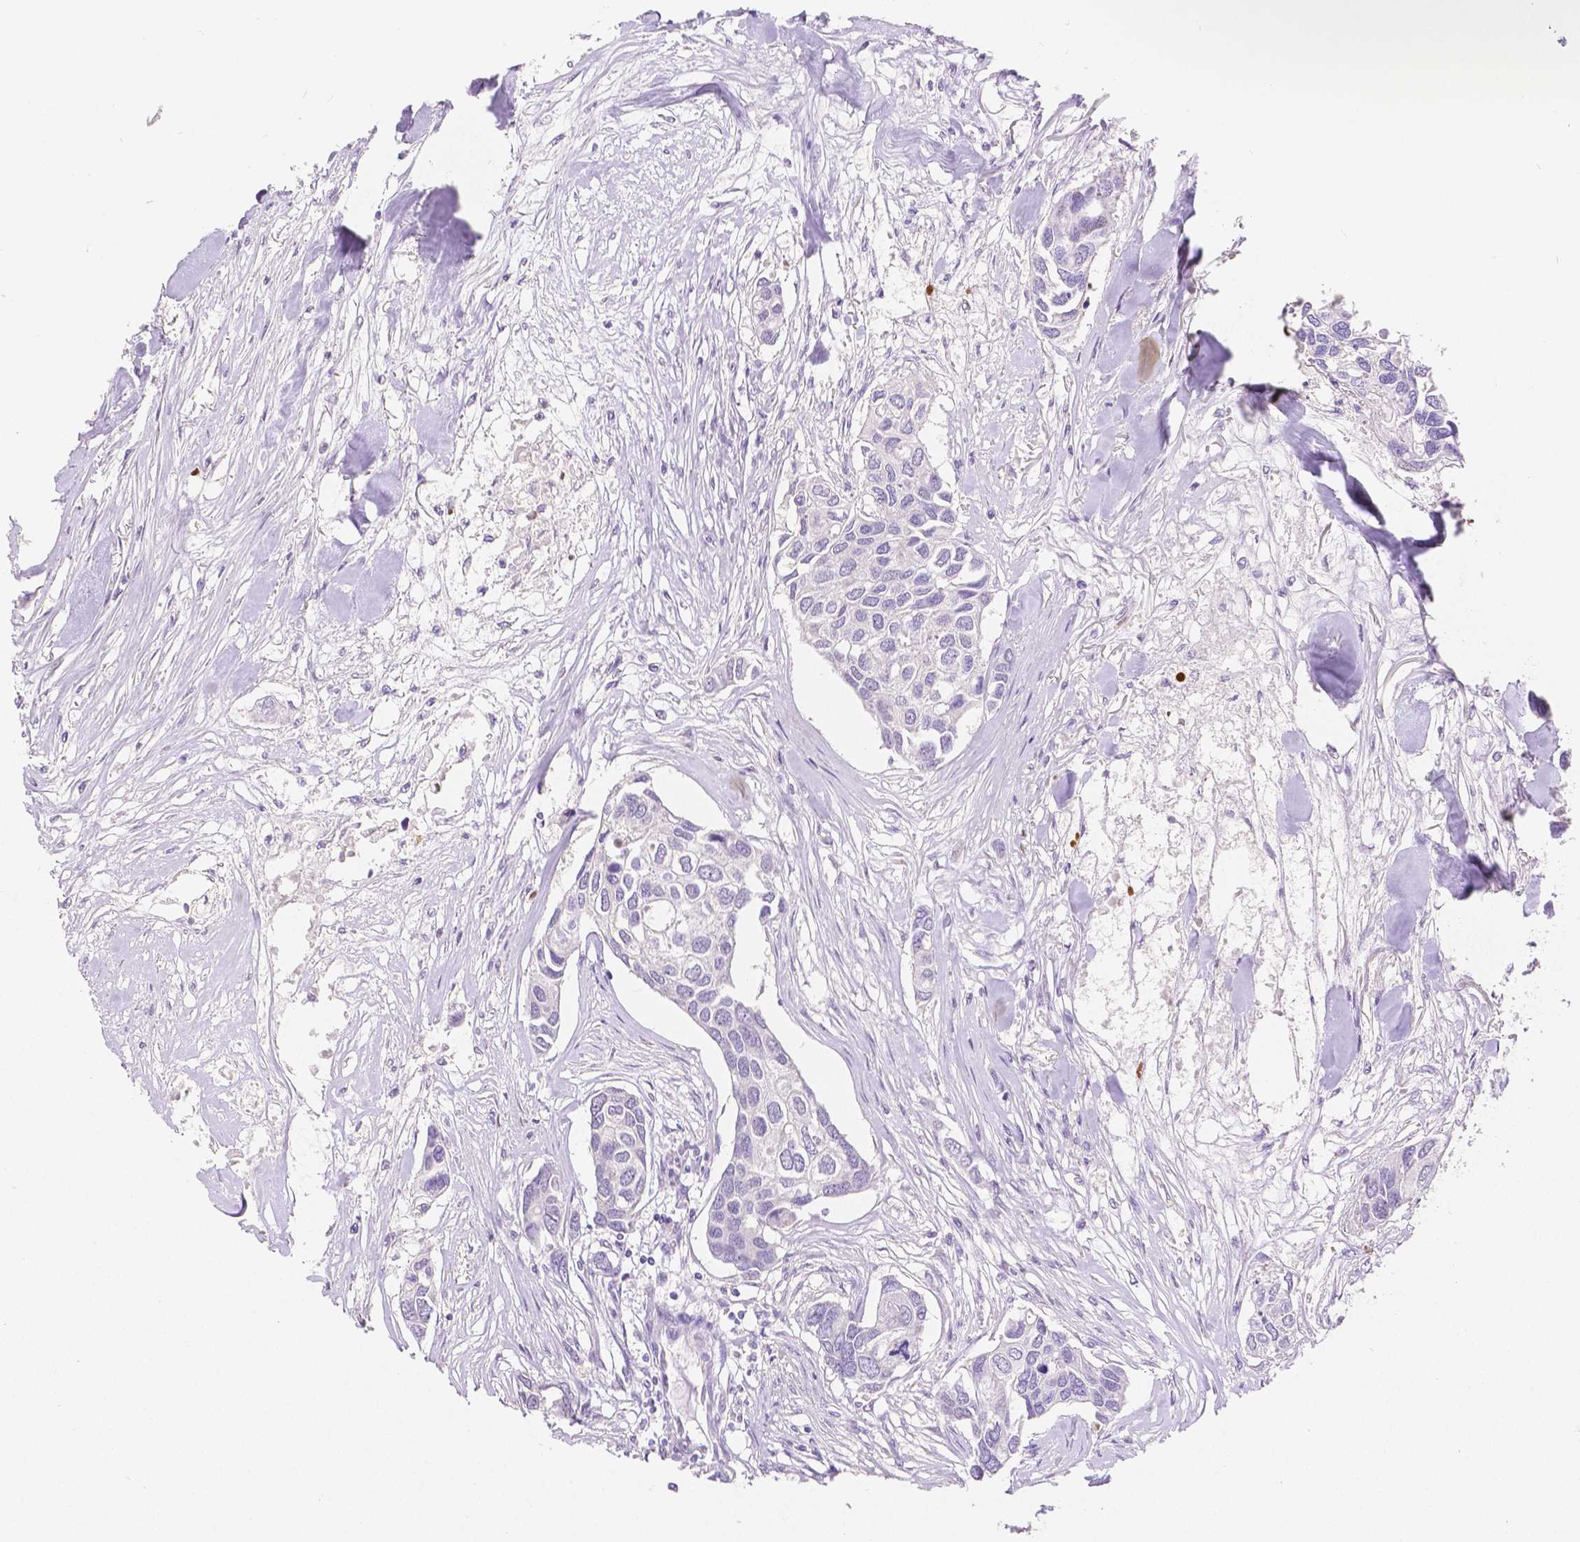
{"staining": {"intensity": "negative", "quantity": "none", "location": "none"}, "tissue": "breast cancer", "cell_type": "Tumor cells", "image_type": "cancer", "snomed": [{"axis": "morphology", "description": "Duct carcinoma"}, {"axis": "topography", "description": "Breast"}], "caption": "Breast invasive ductal carcinoma stained for a protein using immunohistochemistry (IHC) demonstrates no expression tumor cells.", "gene": "HNF1B", "patient": {"sex": "female", "age": 83}}